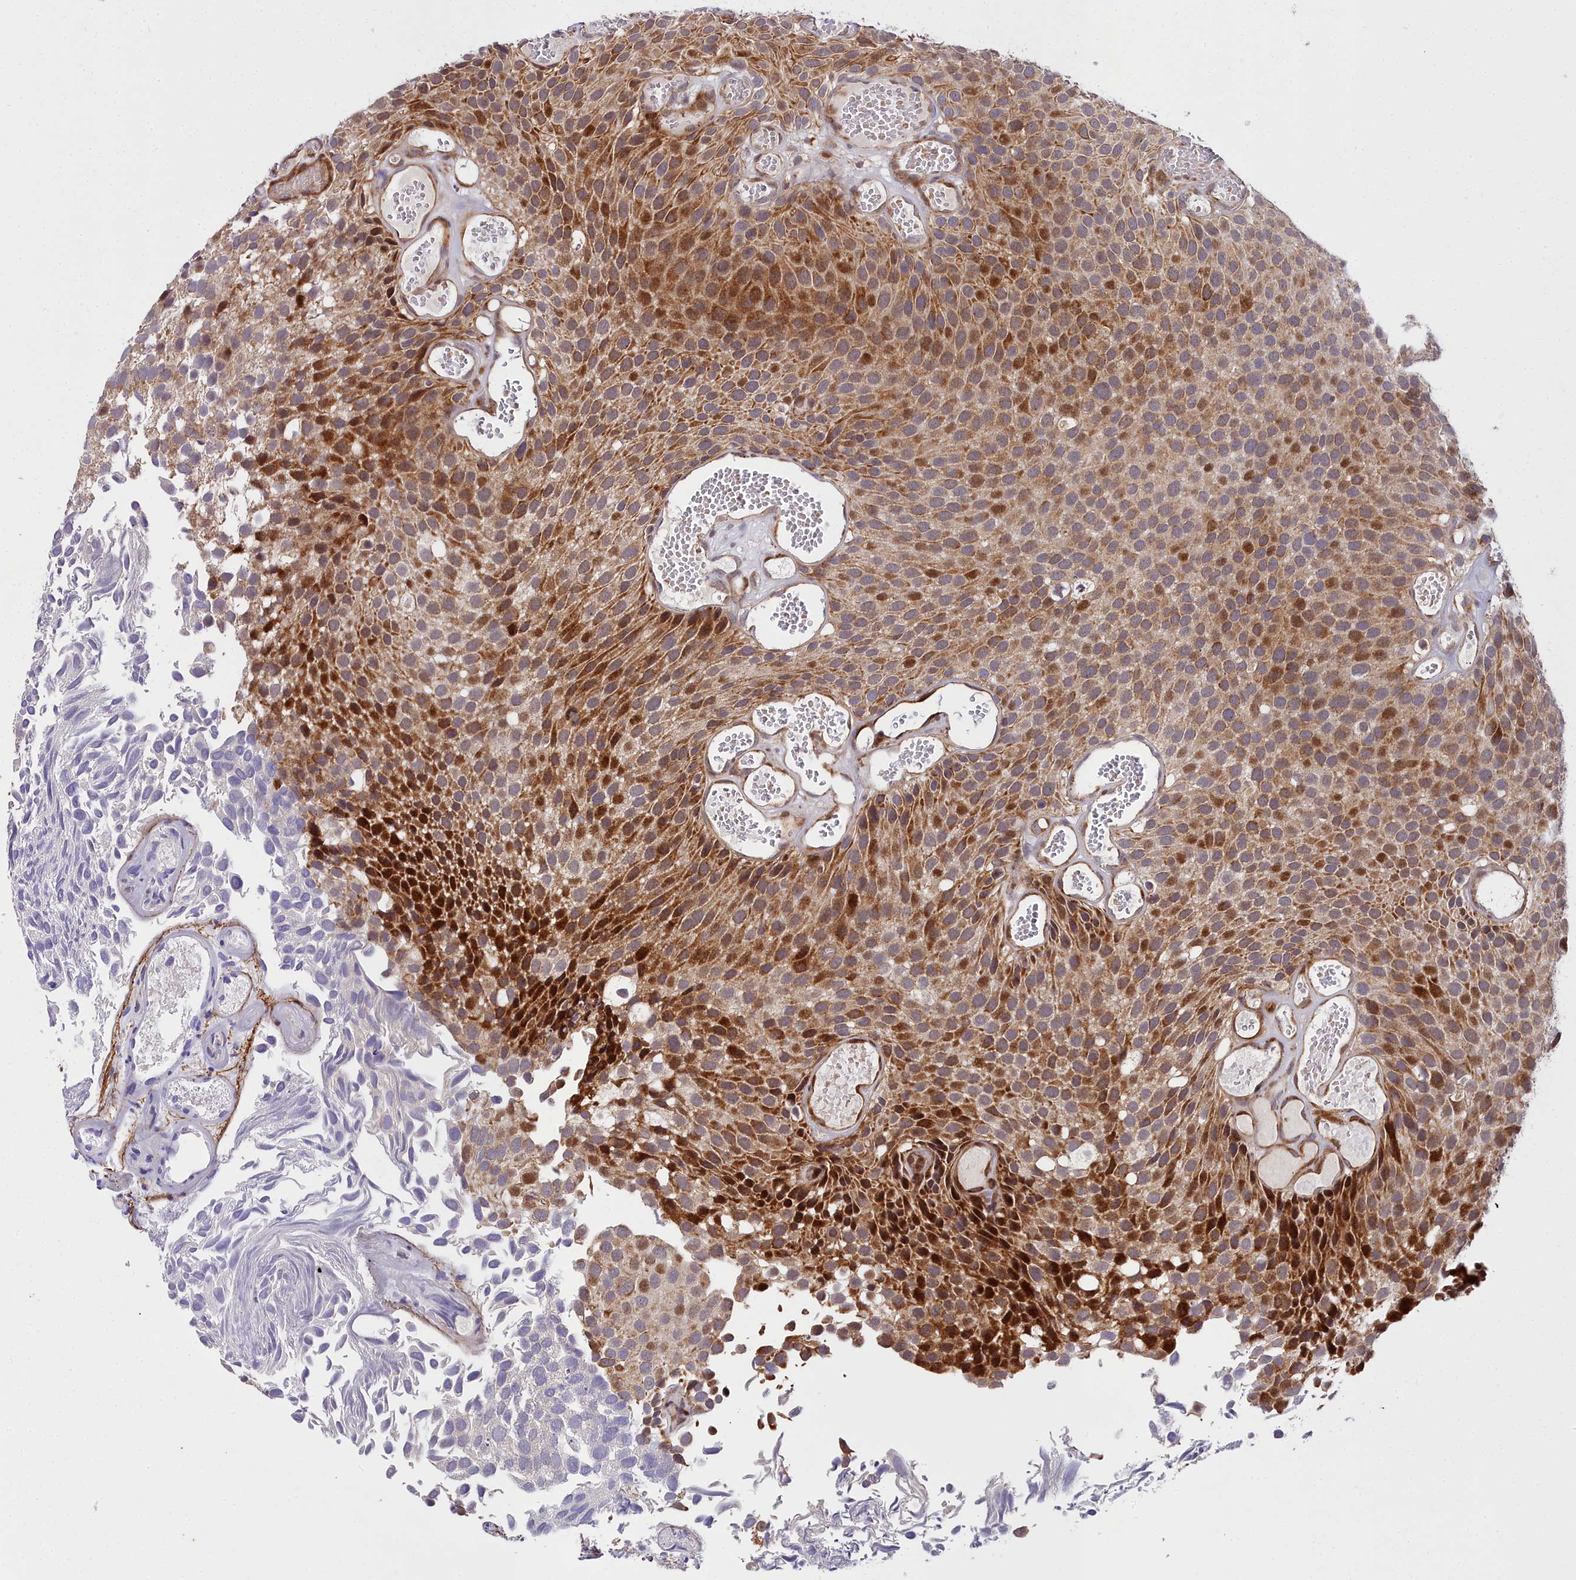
{"staining": {"intensity": "strong", "quantity": ">75%", "location": "cytoplasmic/membranous,nuclear"}, "tissue": "urothelial cancer", "cell_type": "Tumor cells", "image_type": "cancer", "snomed": [{"axis": "morphology", "description": "Urothelial carcinoma, Low grade"}, {"axis": "topography", "description": "Urinary bladder"}], "caption": "DAB immunohistochemical staining of human urothelial cancer demonstrates strong cytoplasmic/membranous and nuclear protein expression in approximately >75% of tumor cells. The staining is performed using DAB brown chromogen to label protein expression. The nuclei are counter-stained blue using hematoxylin.", "gene": "MRPS11", "patient": {"sex": "male", "age": 89}}